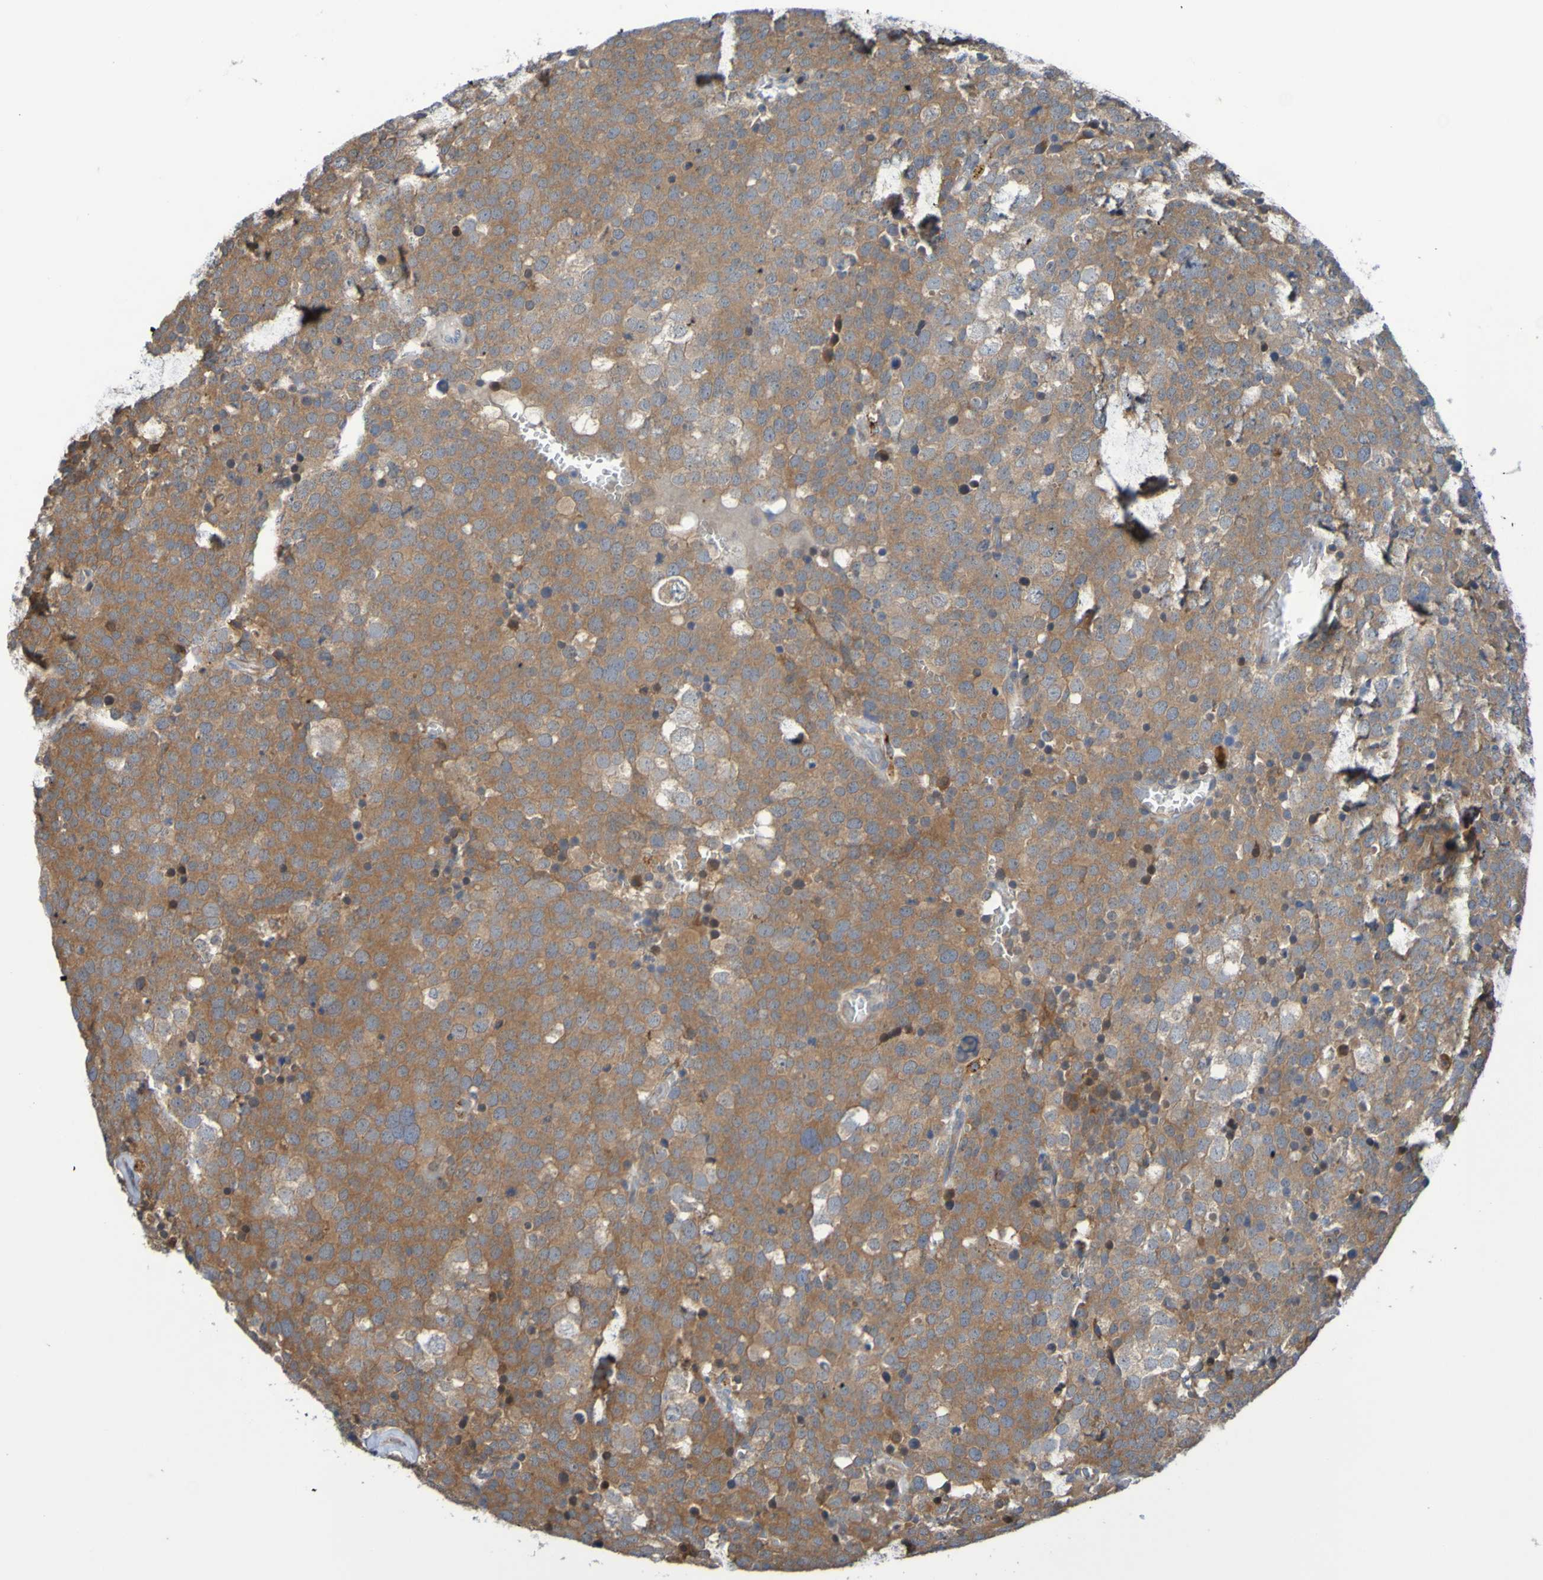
{"staining": {"intensity": "moderate", "quantity": ">75%", "location": "cytoplasmic/membranous"}, "tissue": "testis cancer", "cell_type": "Tumor cells", "image_type": "cancer", "snomed": [{"axis": "morphology", "description": "Seminoma, NOS"}, {"axis": "topography", "description": "Testis"}], "caption": "Immunohistochemical staining of testis cancer (seminoma) reveals medium levels of moderate cytoplasmic/membranous expression in approximately >75% of tumor cells.", "gene": "SDK1", "patient": {"sex": "male", "age": 71}}